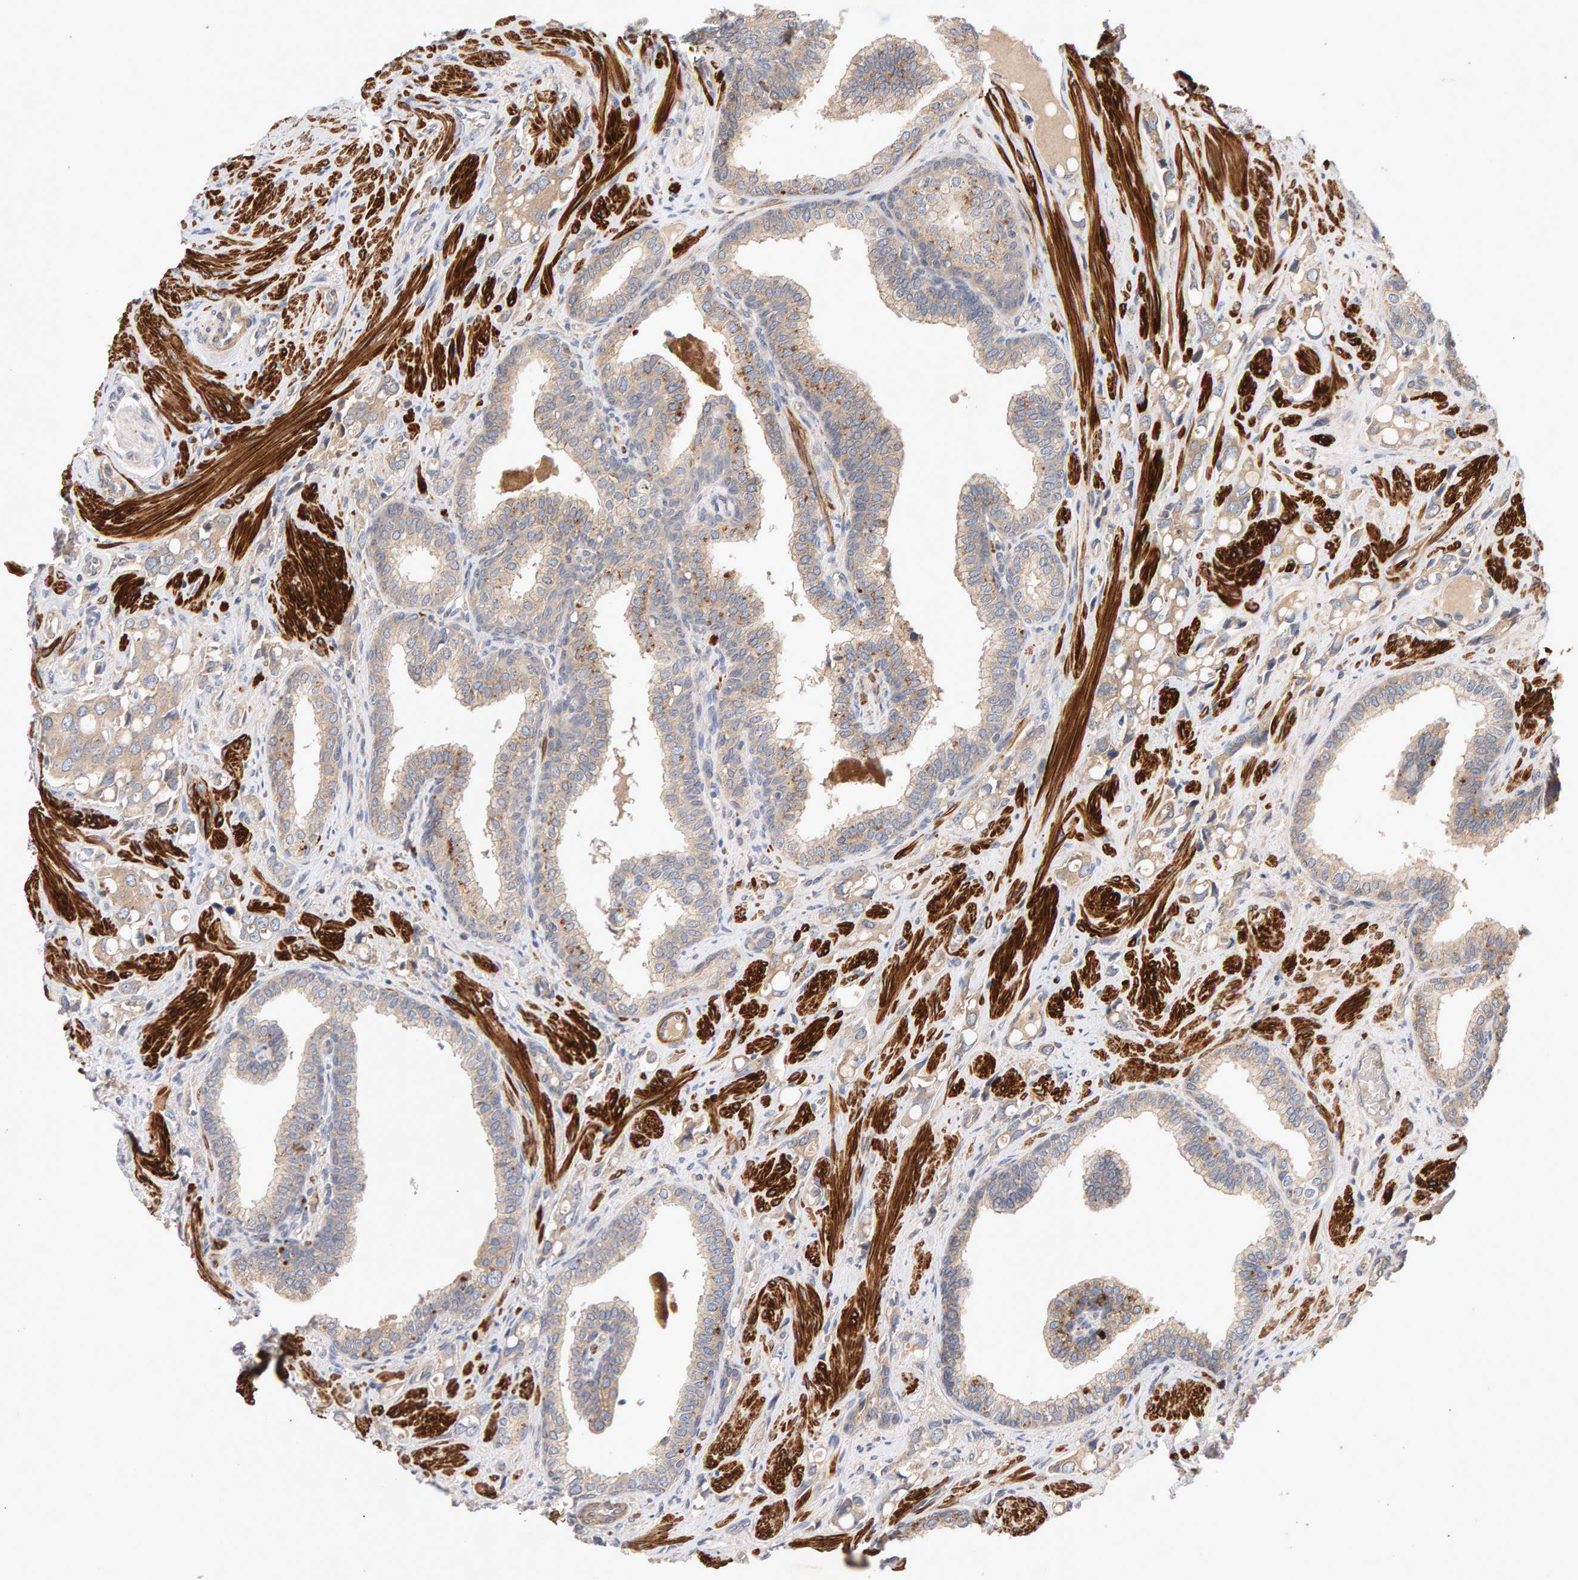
{"staining": {"intensity": "weak", "quantity": "25%-75%", "location": "cytoplasmic/membranous"}, "tissue": "prostate cancer", "cell_type": "Tumor cells", "image_type": "cancer", "snomed": [{"axis": "morphology", "description": "Adenocarcinoma, High grade"}, {"axis": "topography", "description": "Prostate"}], "caption": "Immunohistochemistry (DAB) staining of adenocarcinoma (high-grade) (prostate) exhibits weak cytoplasmic/membranous protein staining in about 25%-75% of tumor cells. (DAB IHC with brightfield microscopy, high magnification).", "gene": "RNF19A", "patient": {"sex": "male", "age": 52}}